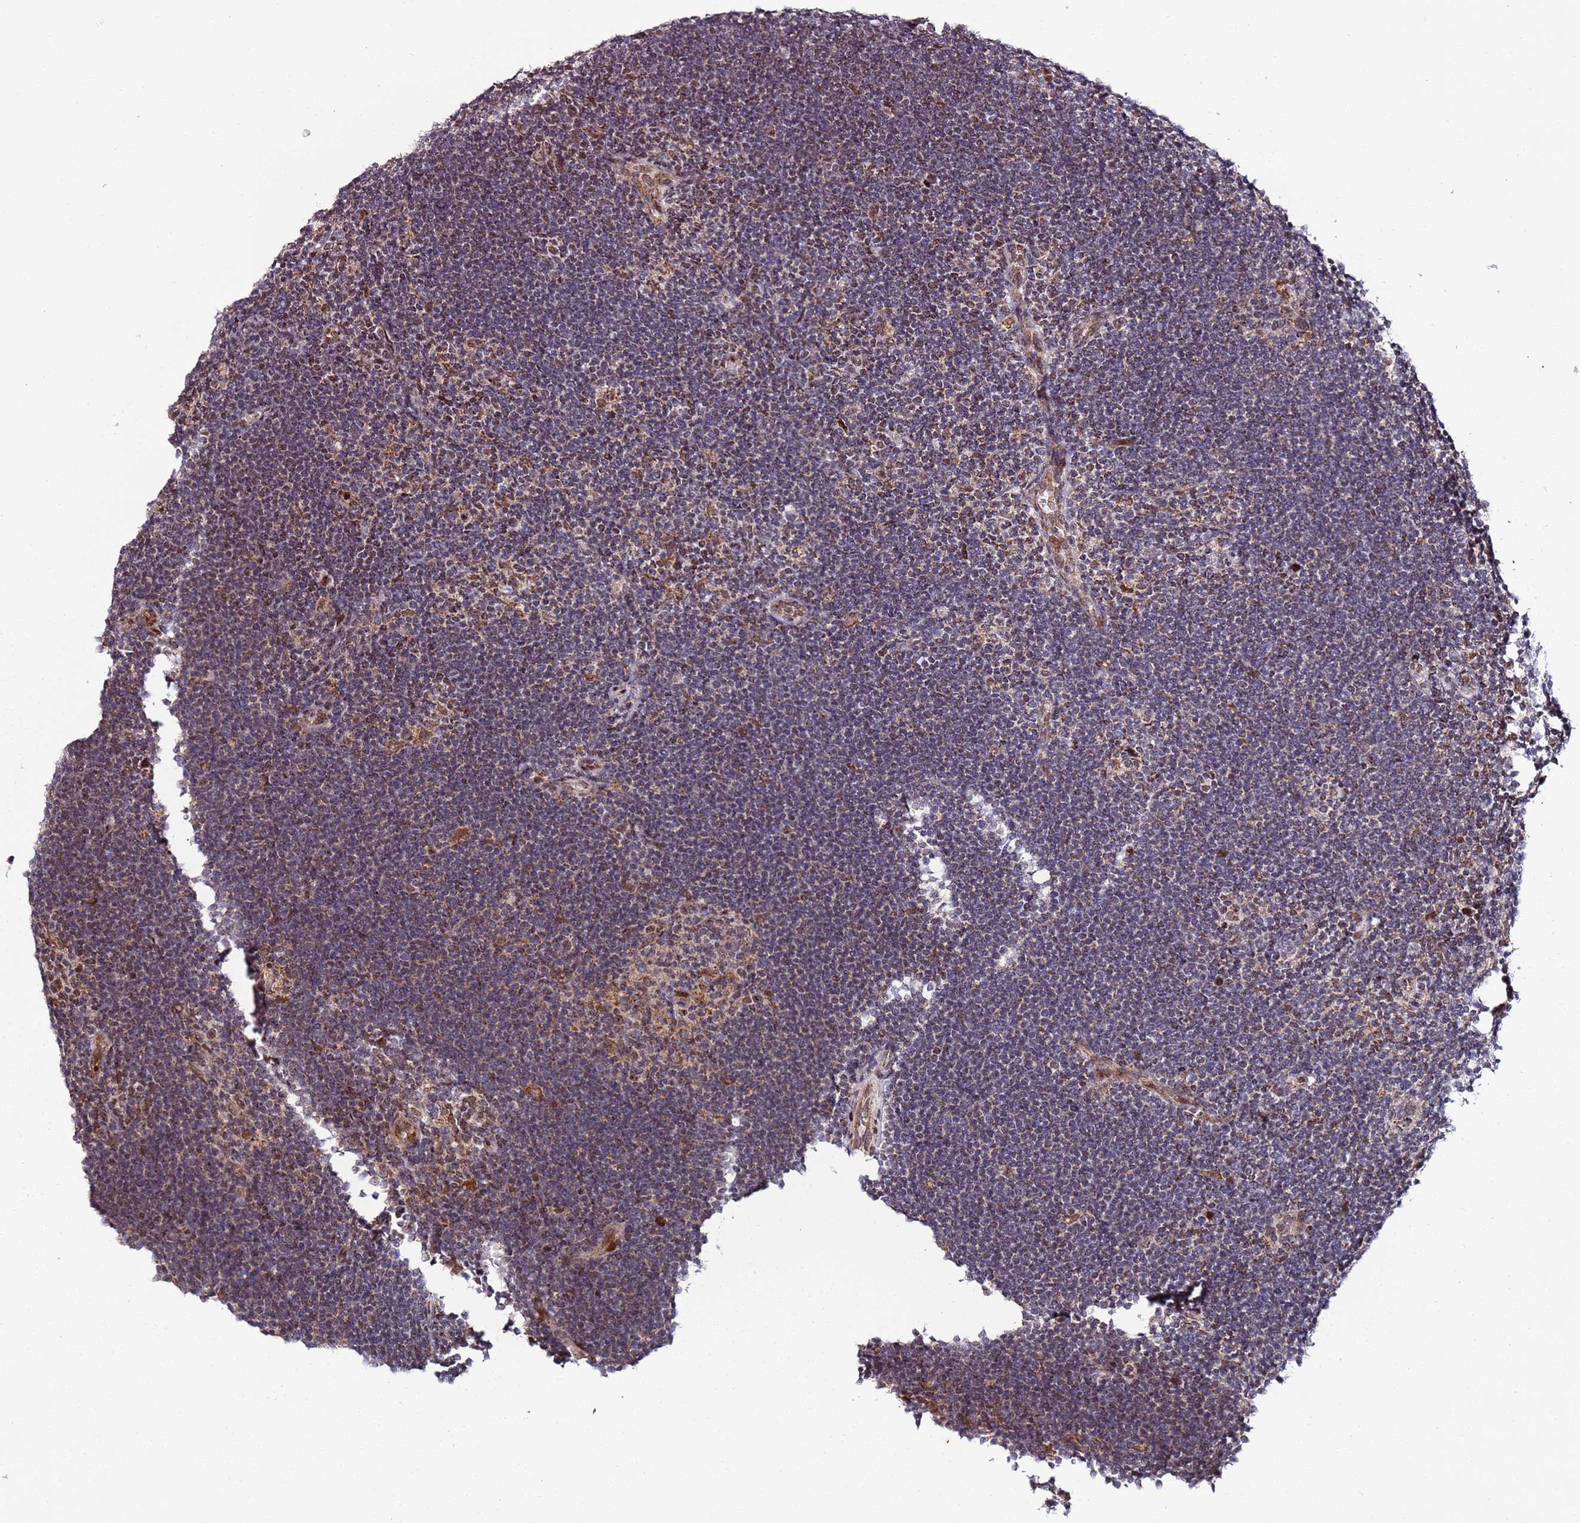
{"staining": {"intensity": "weak", "quantity": ">75%", "location": "nuclear"}, "tissue": "lymphoma", "cell_type": "Tumor cells", "image_type": "cancer", "snomed": [{"axis": "morphology", "description": "Hodgkin's disease, NOS"}, {"axis": "topography", "description": "Lymph node"}], "caption": "Immunohistochemical staining of lymphoma displays low levels of weak nuclear protein expression in about >75% of tumor cells. (IHC, brightfield microscopy, high magnification).", "gene": "TP53AIP1", "patient": {"sex": "female", "age": 57}}